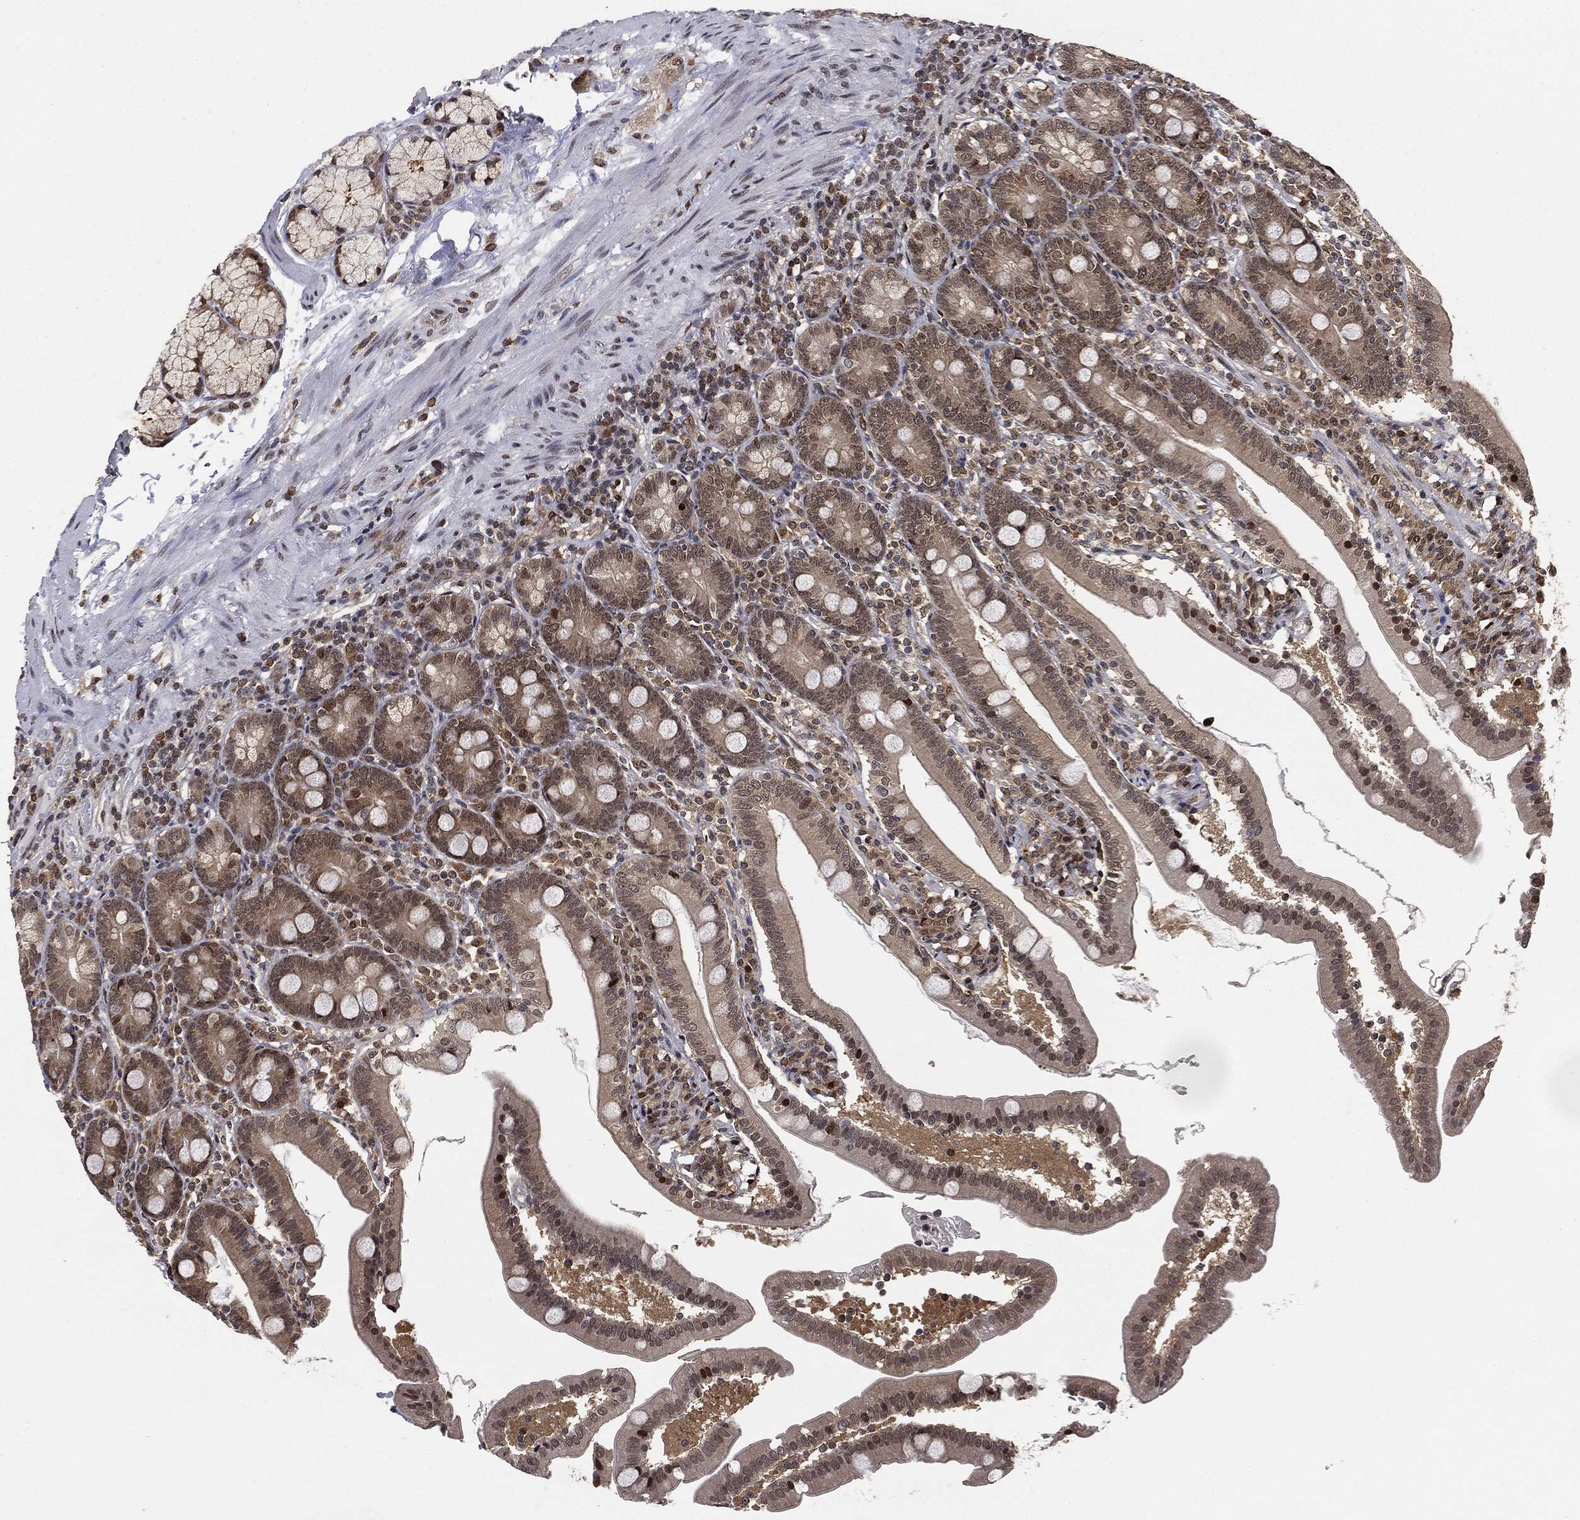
{"staining": {"intensity": "moderate", "quantity": "25%-75%", "location": "cytoplasmic/membranous,nuclear"}, "tissue": "duodenum", "cell_type": "Glandular cells", "image_type": "normal", "snomed": [{"axis": "morphology", "description": "Normal tissue, NOS"}, {"axis": "topography", "description": "Duodenum"}], "caption": "Glandular cells reveal moderate cytoplasmic/membranous,nuclear staining in approximately 25%-75% of cells in benign duodenum.", "gene": "TBC1D22A", "patient": {"sex": "female", "age": 67}}